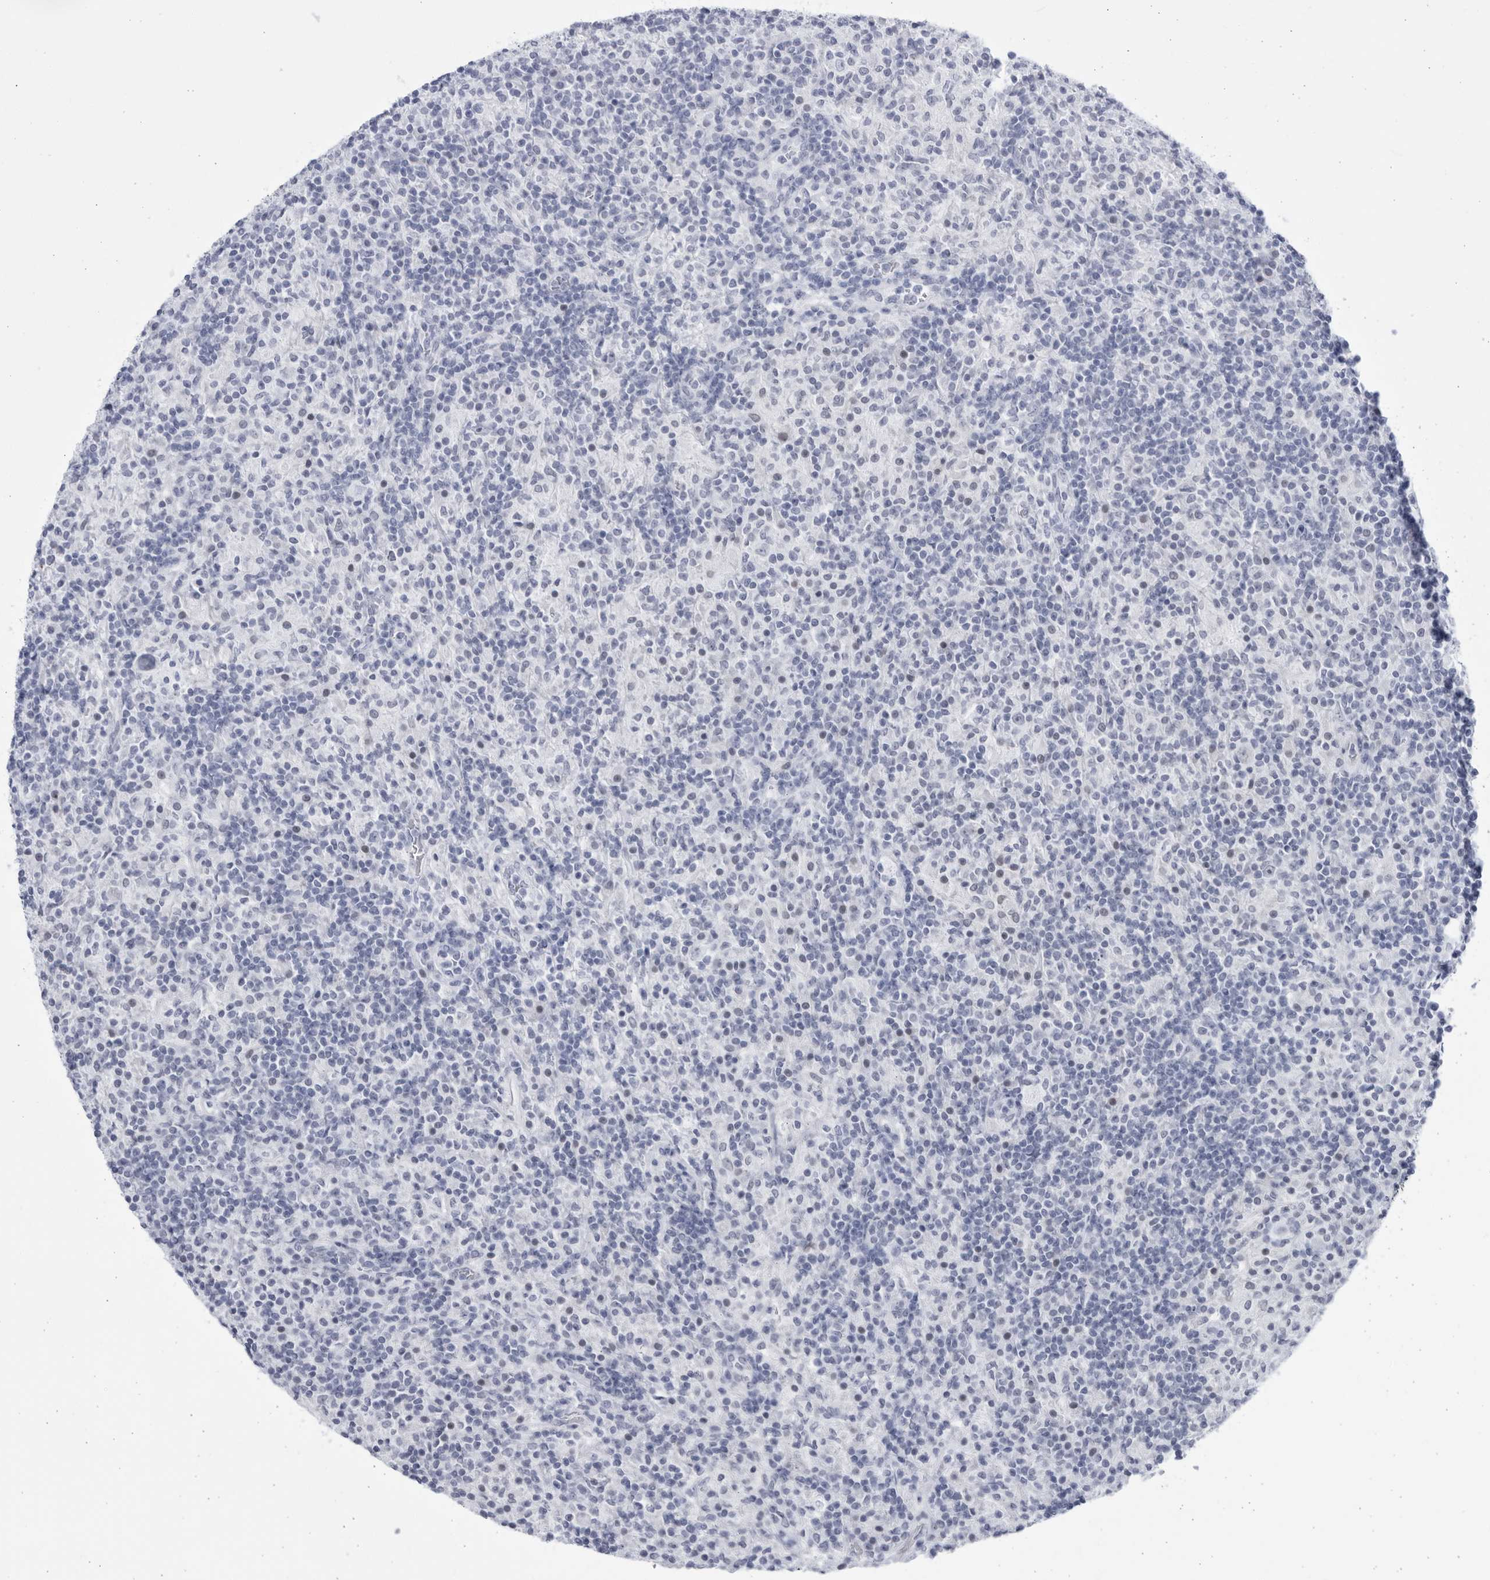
{"staining": {"intensity": "negative", "quantity": "none", "location": "none"}, "tissue": "lymphoma", "cell_type": "Tumor cells", "image_type": "cancer", "snomed": [{"axis": "morphology", "description": "Hodgkin's disease, NOS"}, {"axis": "topography", "description": "Lymph node"}], "caption": "High magnification brightfield microscopy of Hodgkin's disease stained with DAB (brown) and counterstained with hematoxylin (blue): tumor cells show no significant positivity. Brightfield microscopy of immunohistochemistry (IHC) stained with DAB (brown) and hematoxylin (blue), captured at high magnification.", "gene": "CCDC181", "patient": {"sex": "male", "age": 70}}